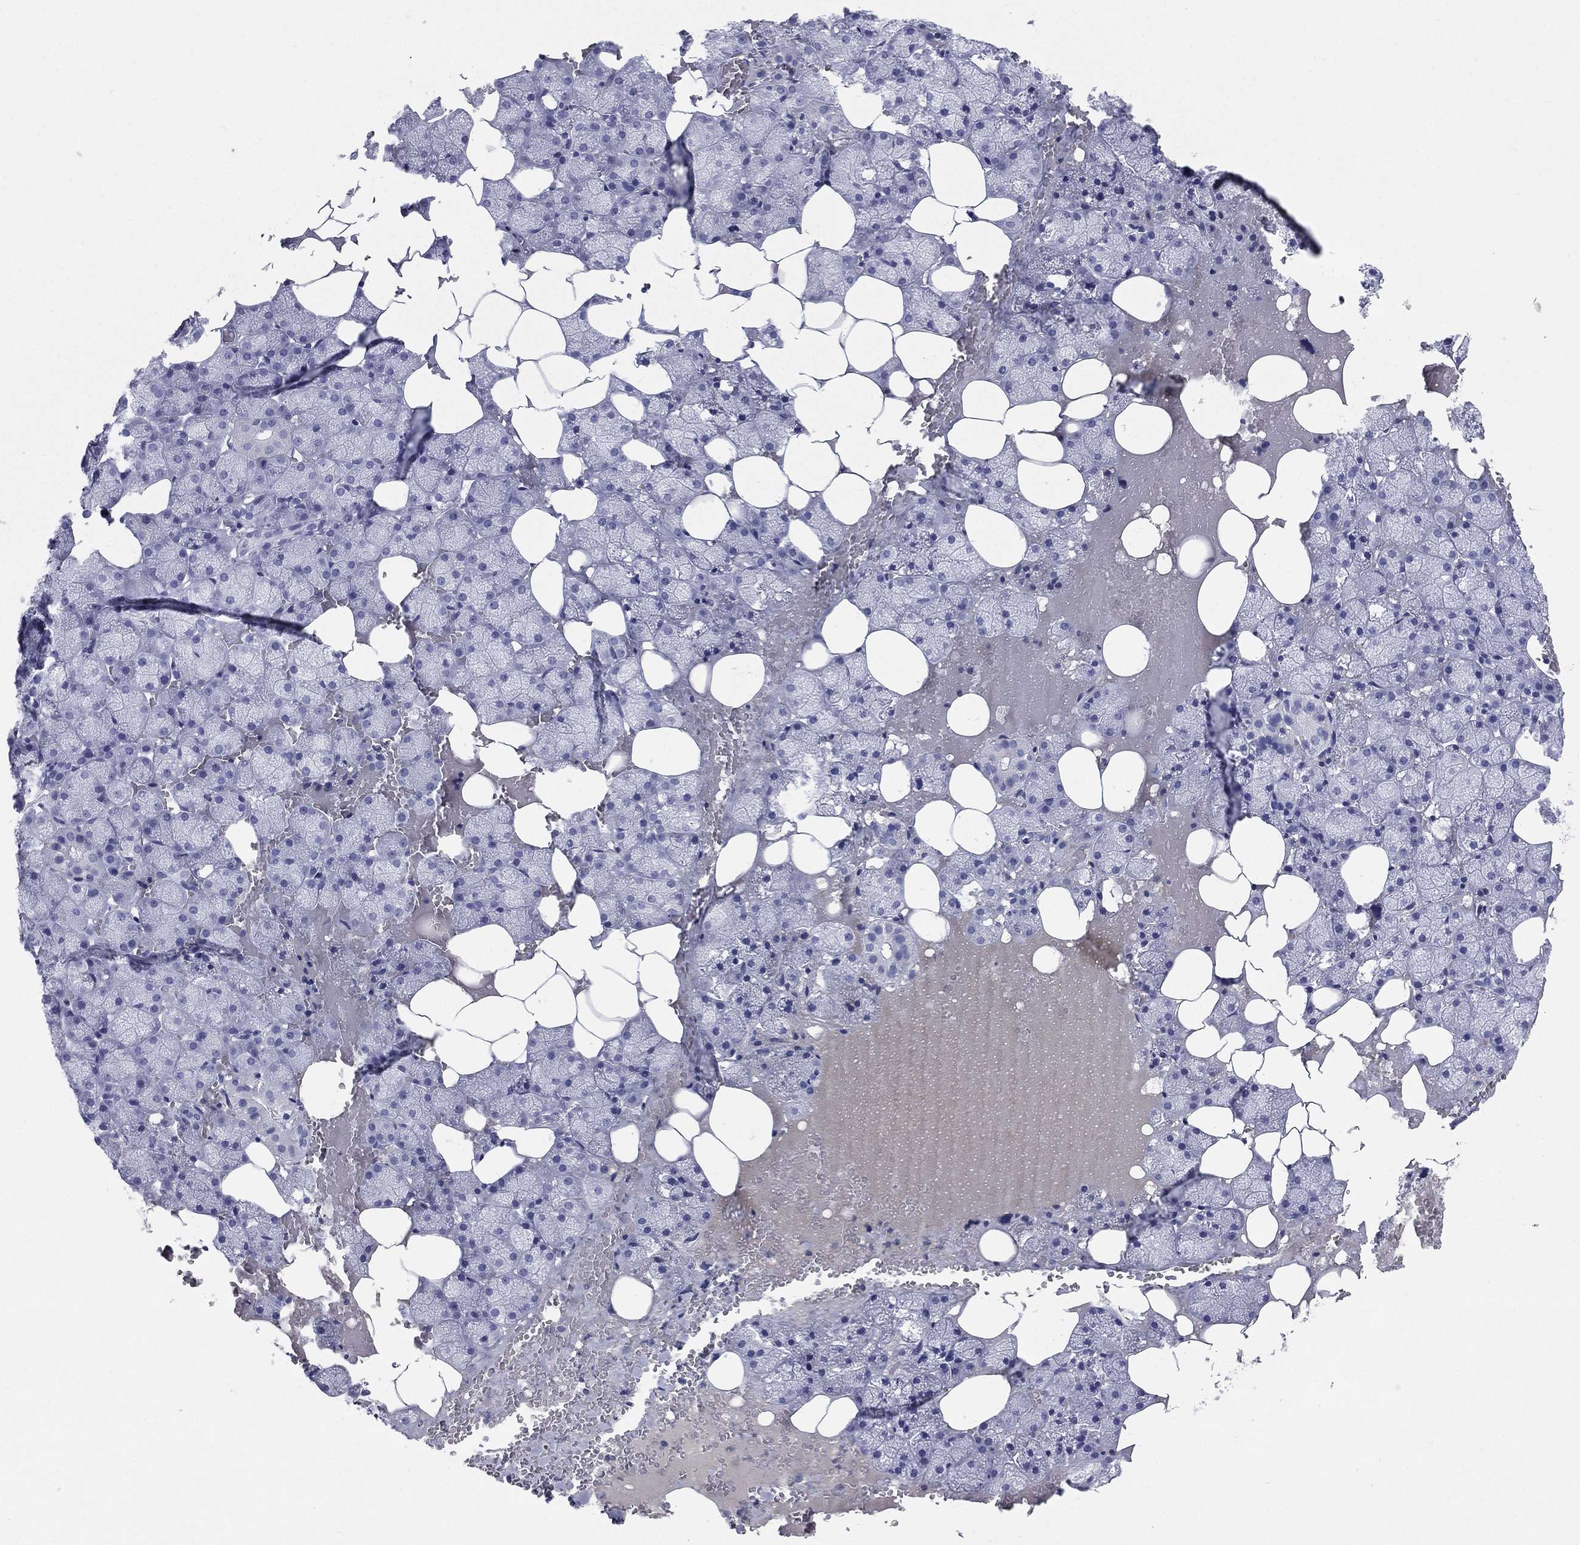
{"staining": {"intensity": "negative", "quantity": "none", "location": "none"}, "tissue": "salivary gland", "cell_type": "Glandular cells", "image_type": "normal", "snomed": [{"axis": "morphology", "description": "Normal tissue, NOS"}, {"axis": "topography", "description": "Salivary gland"}], "caption": "High power microscopy photomicrograph of an immunohistochemistry image of normal salivary gland, revealing no significant positivity in glandular cells.", "gene": "HP", "patient": {"sex": "male", "age": 38}}